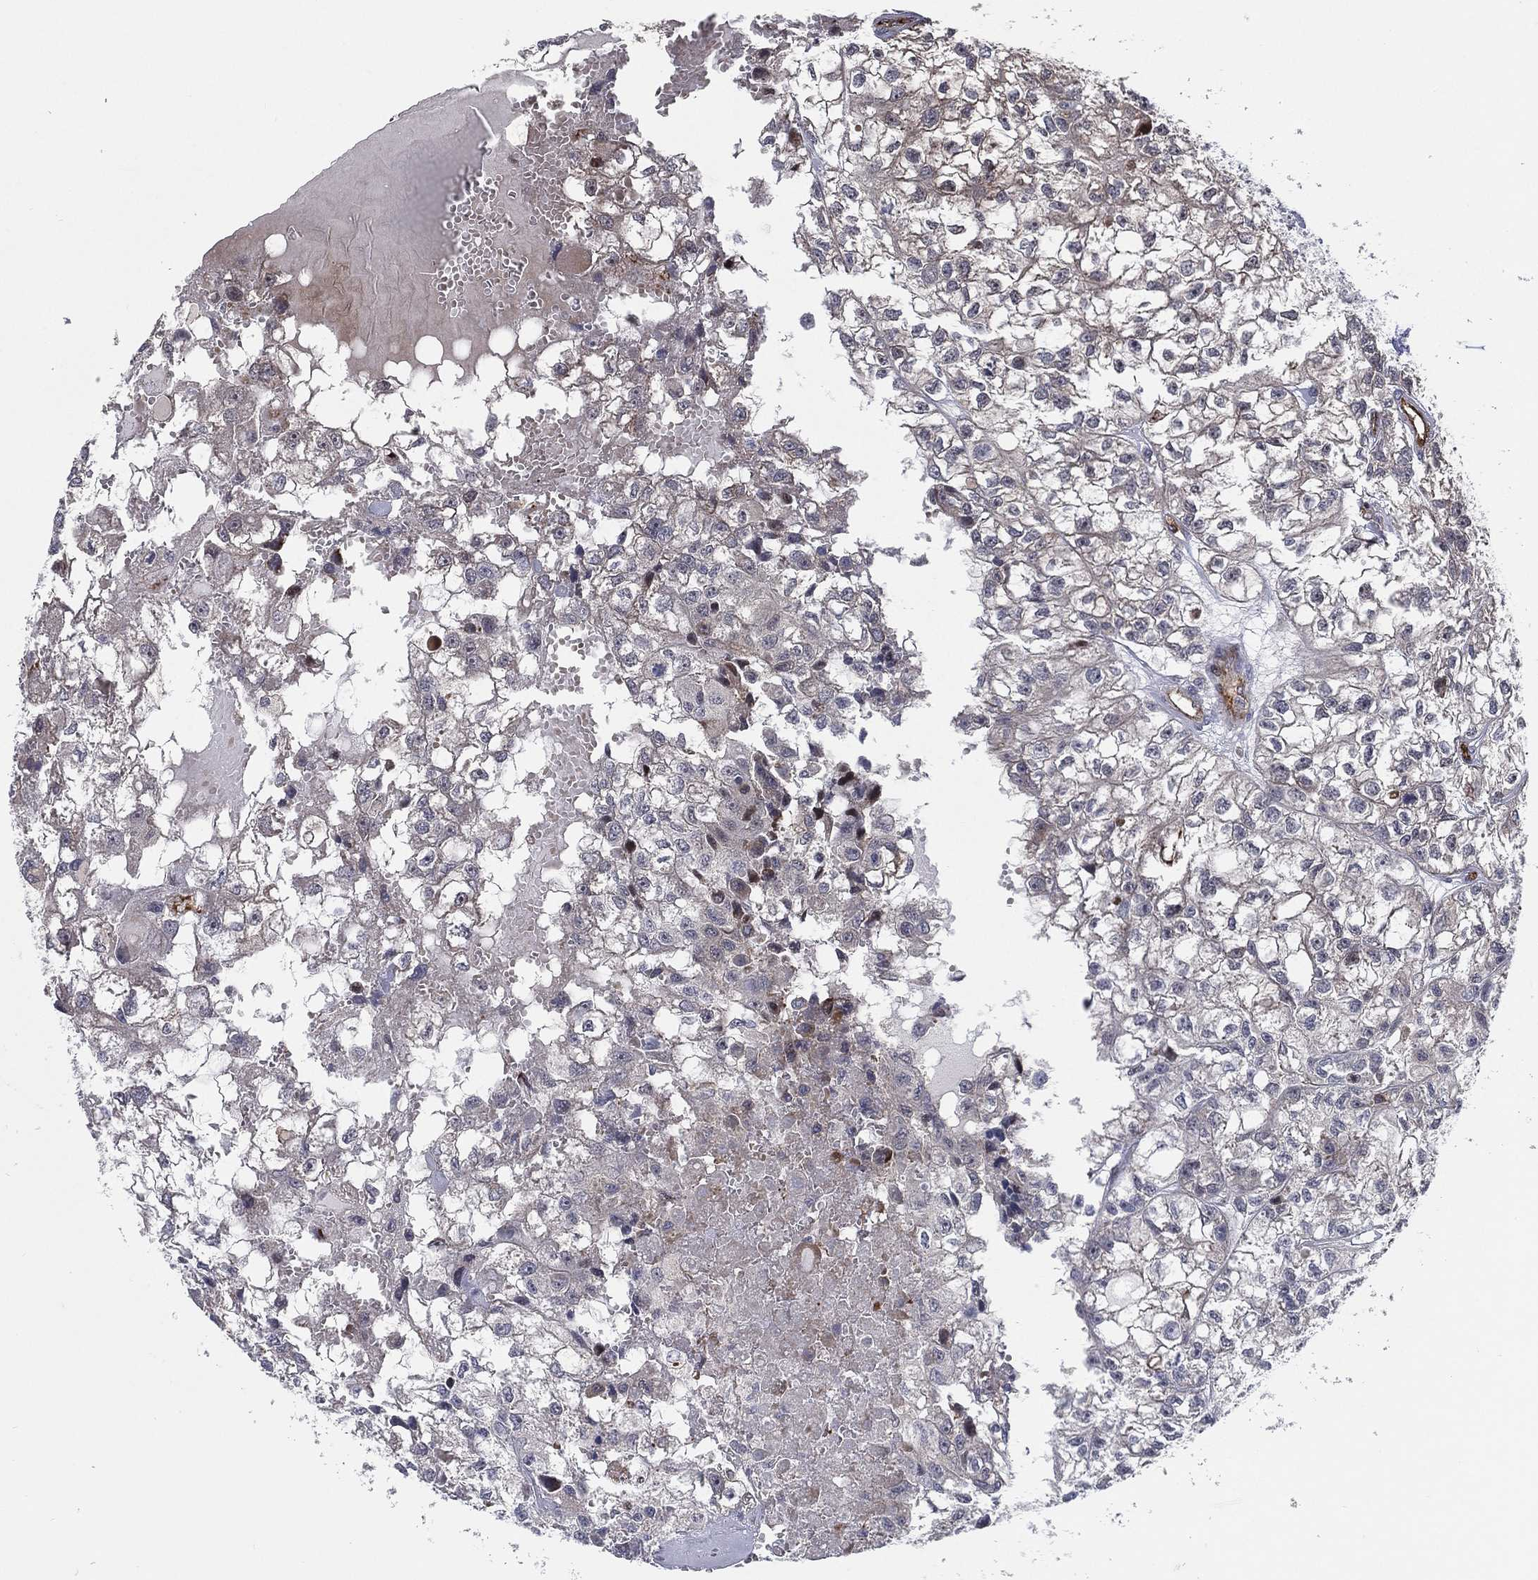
{"staining": {"intensity": "negative", "quantity": "none", "location": "none"}, "tissue": "renal cancer", "cell_type": "Tumor cells", "image_type": "cancer", "snomed": [{"axis": "morphology", "description": "Adenocarcinoma, NOS"}, {"axis": "topography", "description": "Kidney"}], "caption": "DAB immunohistochemical staining of renal adenocarcinoma displays no significant expression in tumor cells. (Brightfield microscopy of DAB (3,3'-diaminobenzidine) immunohistochemistry (IHC) at high magnification).", "gene": "UTP14A", "patient": {"sex": "male", "age": 56}}